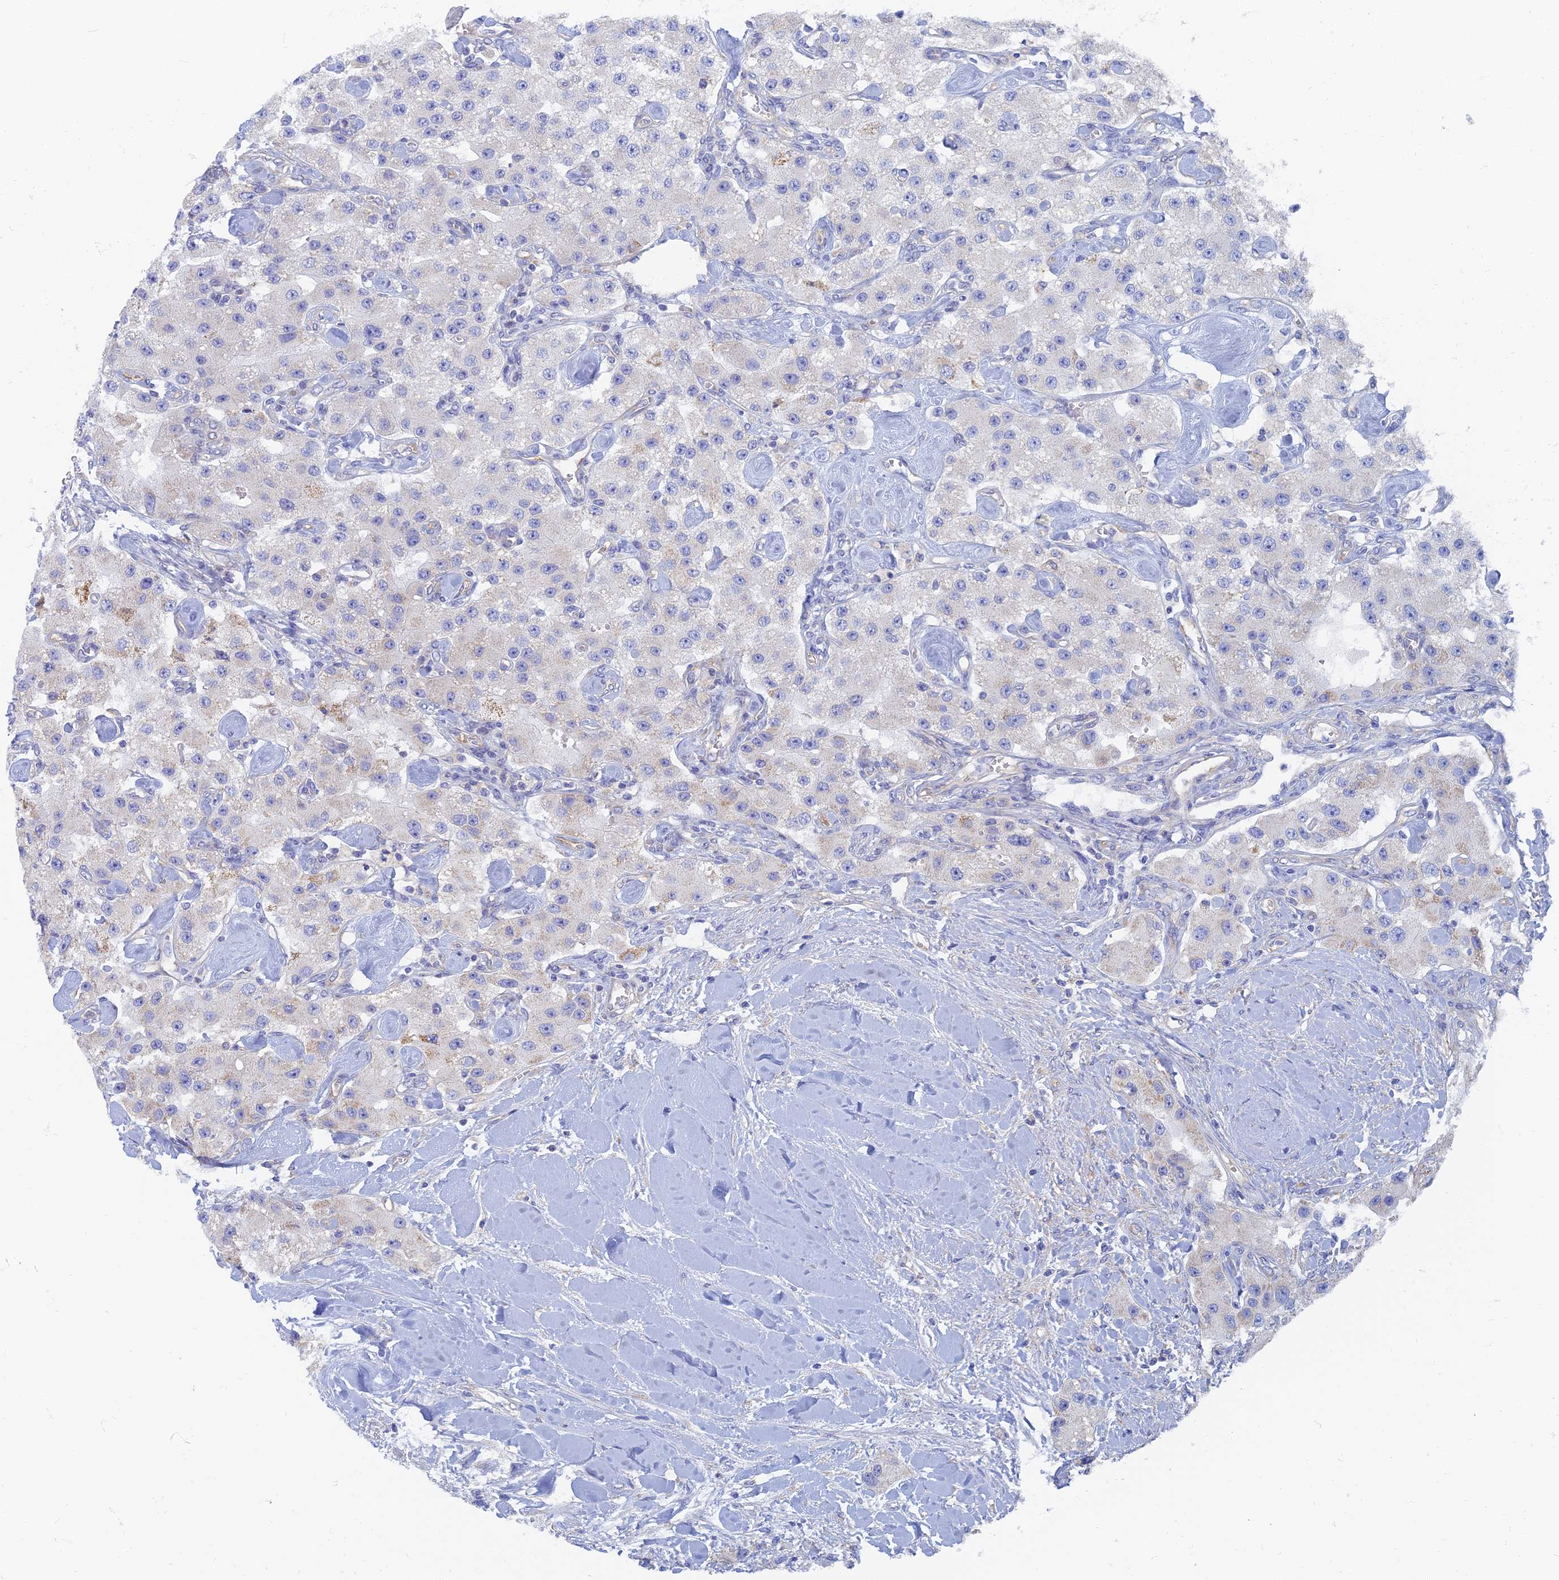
{"staining": {"intensity": "negative", "quantity": "none", "location": "none"}, "tissue": "carcinoid", "cell_type": "Tumor cells", "image_type": "cancer", "snomed": [{"axis": "morphology", "description": "Carcinoid, malignant, NOS"}, {"axis": "topography", "description": "Pancreas"}], "caption": "Immunohistochemistry (IHC) micrograph of neoplastic tissue: human malignant carcinoid stained with DAB (3,3'-diaminobenzidine) shows no significant protein staining in tumor cells. (Brightfield microscopy of DAB immunohistochemistry at high magnification).", "gene": "TMEM44", "patient": {"sex": "male", "age": 41}}